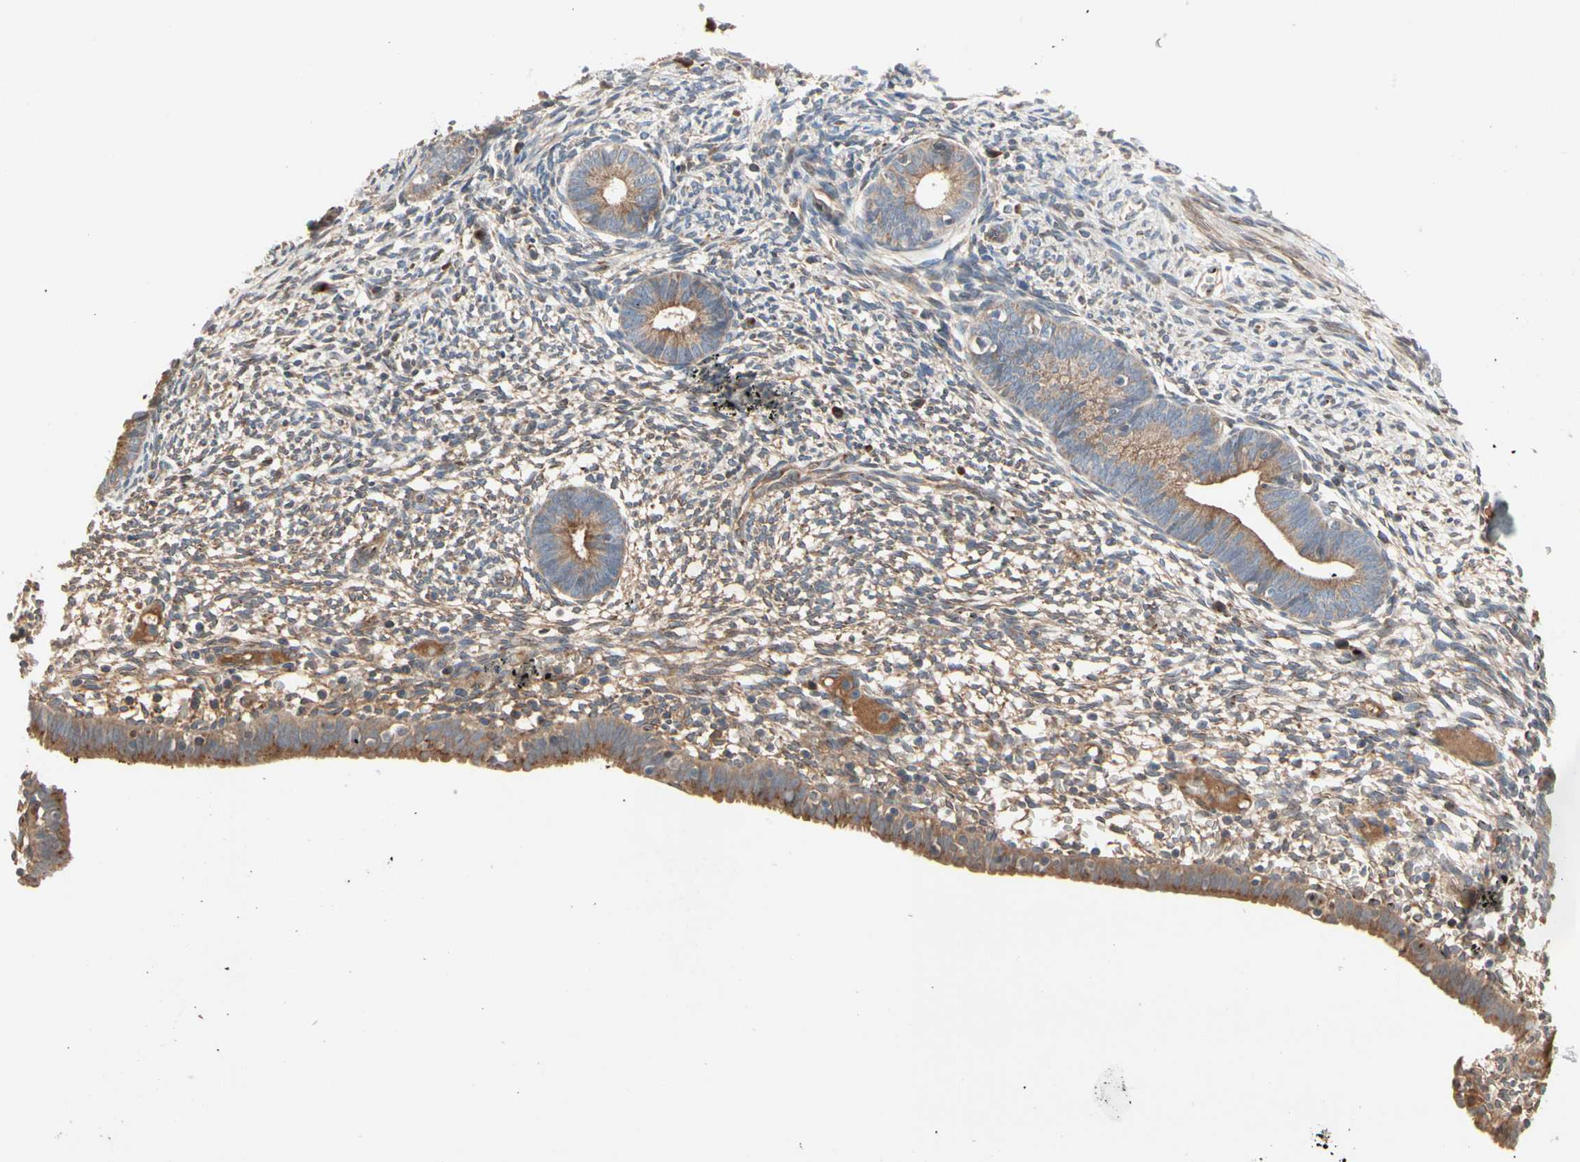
{"staining": {"intensity": "negative", "quantity": "none", "location": "none"}, "tissue": "endometrium", "cell_type": "Cells in endometrial stroma", "image_type": "normal", "snomed": [{"axis": "morphology", "description": "Normal tissue, NOS"}, {"axis": "morphology", "description": "Atrophy, NOS"}, {"axis": "topography", "description": "Uterus"}, {"axis": "topography", "description": "Endometrium"}], "caption": "The photomicrograph reveals no staining of cells in endometrial stroma in unremarkable endometrium. (Brightfield microscopy of DAB IHC at high magnification).", "gene": "GCK", "patient": {"sex": "female", "age": 68}}